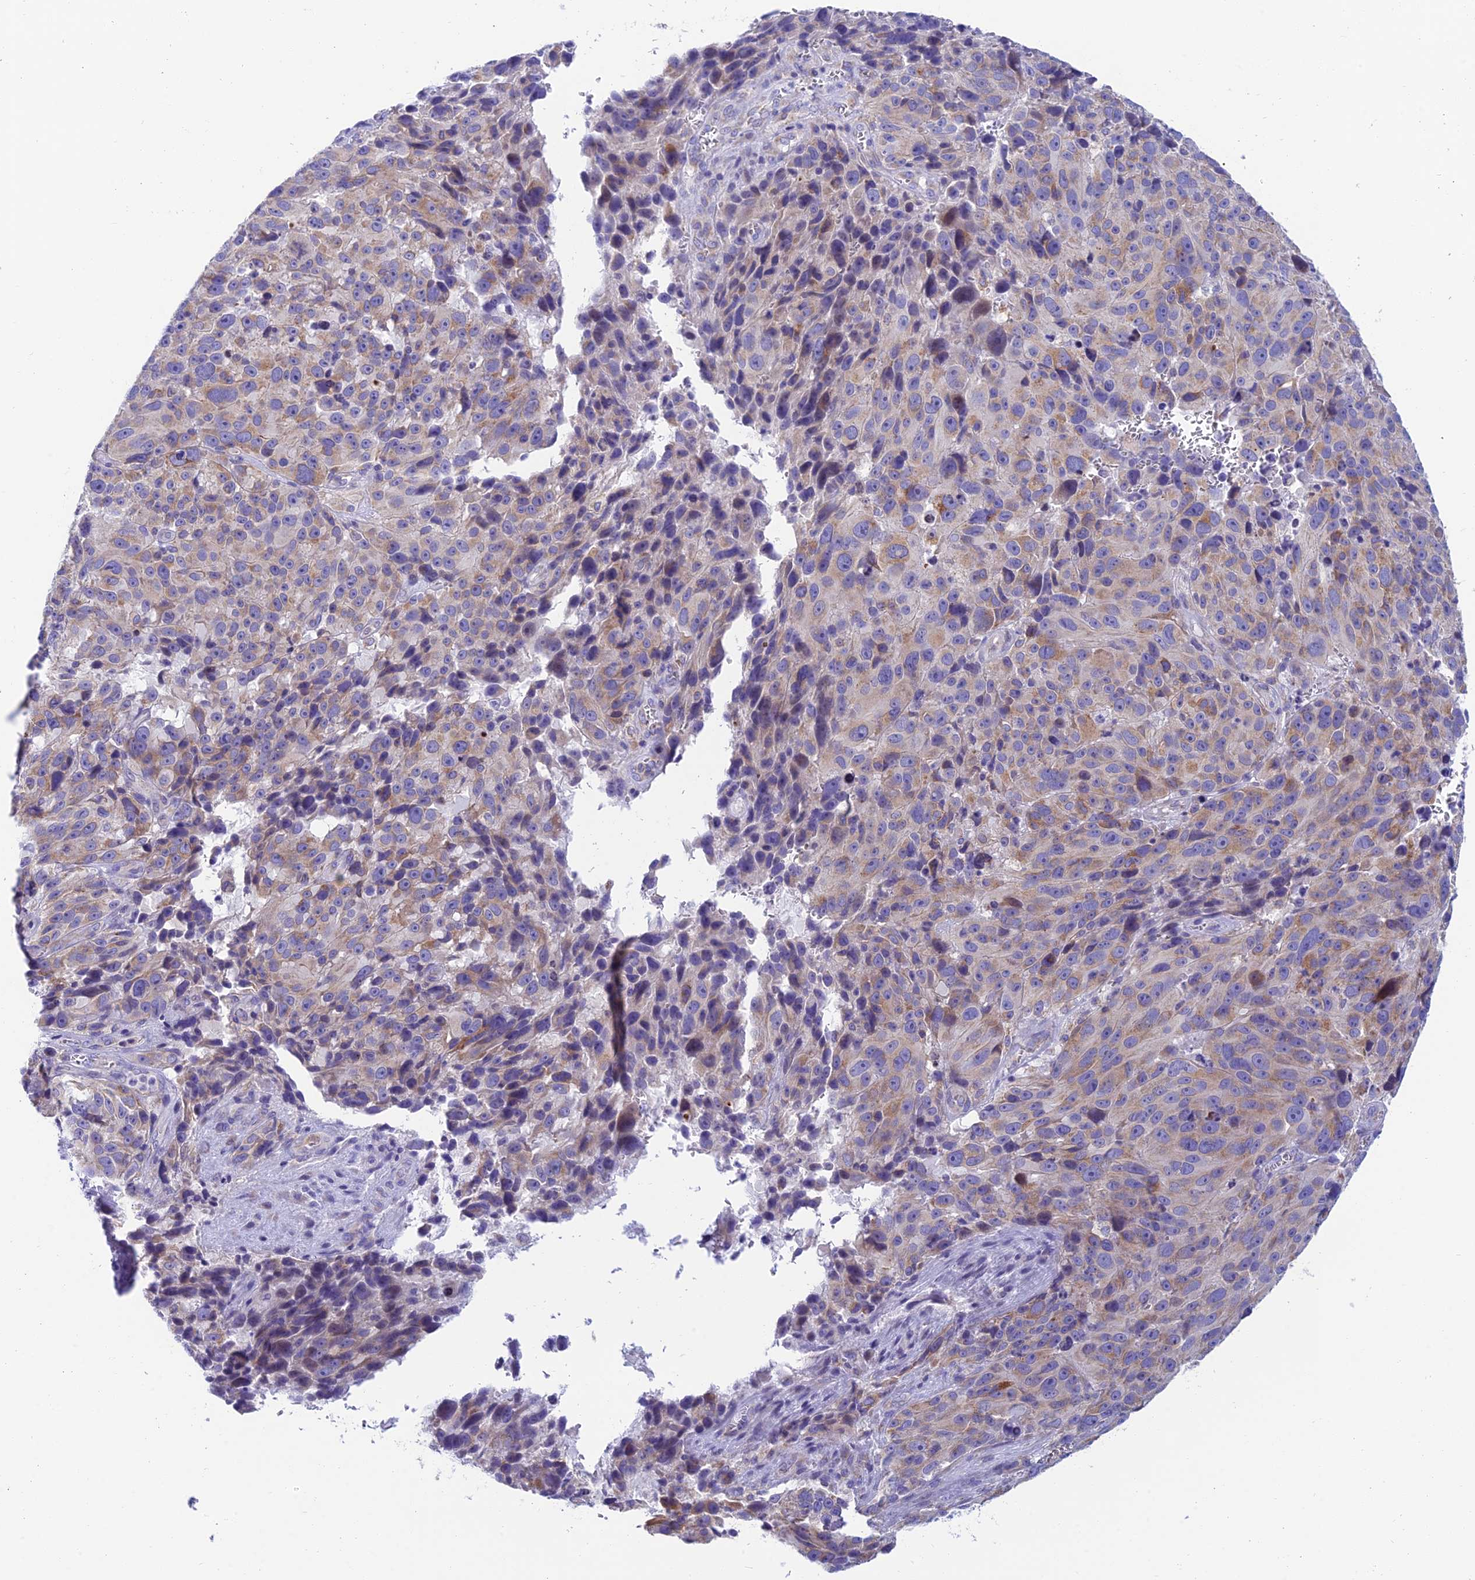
{"staining": {"intensity": "weak", "quantity": "25%-75%", "location": "cytoplasmic/membranous"}, "tissue": "melanoma", "cell_type": "Tumor cells", "image_type": "cancer", "snomed": [{"axis": "morphology", "description": "Malignant melanoma, NOS"}, {"axis": "topography", "description": "Skin"}], "caption": "The immunohistochemical stain shows weak cytoplasmic/membranous expression in tumor cells of melanoma tissue. (Stains: DAB (3,3'-diaminobenzidine) in brown, nuclei in blue, Microscopy: brightfield microscopy at high magnification).", "gene": "REEP4", "patient": {"sex": "male", "age": 84}}